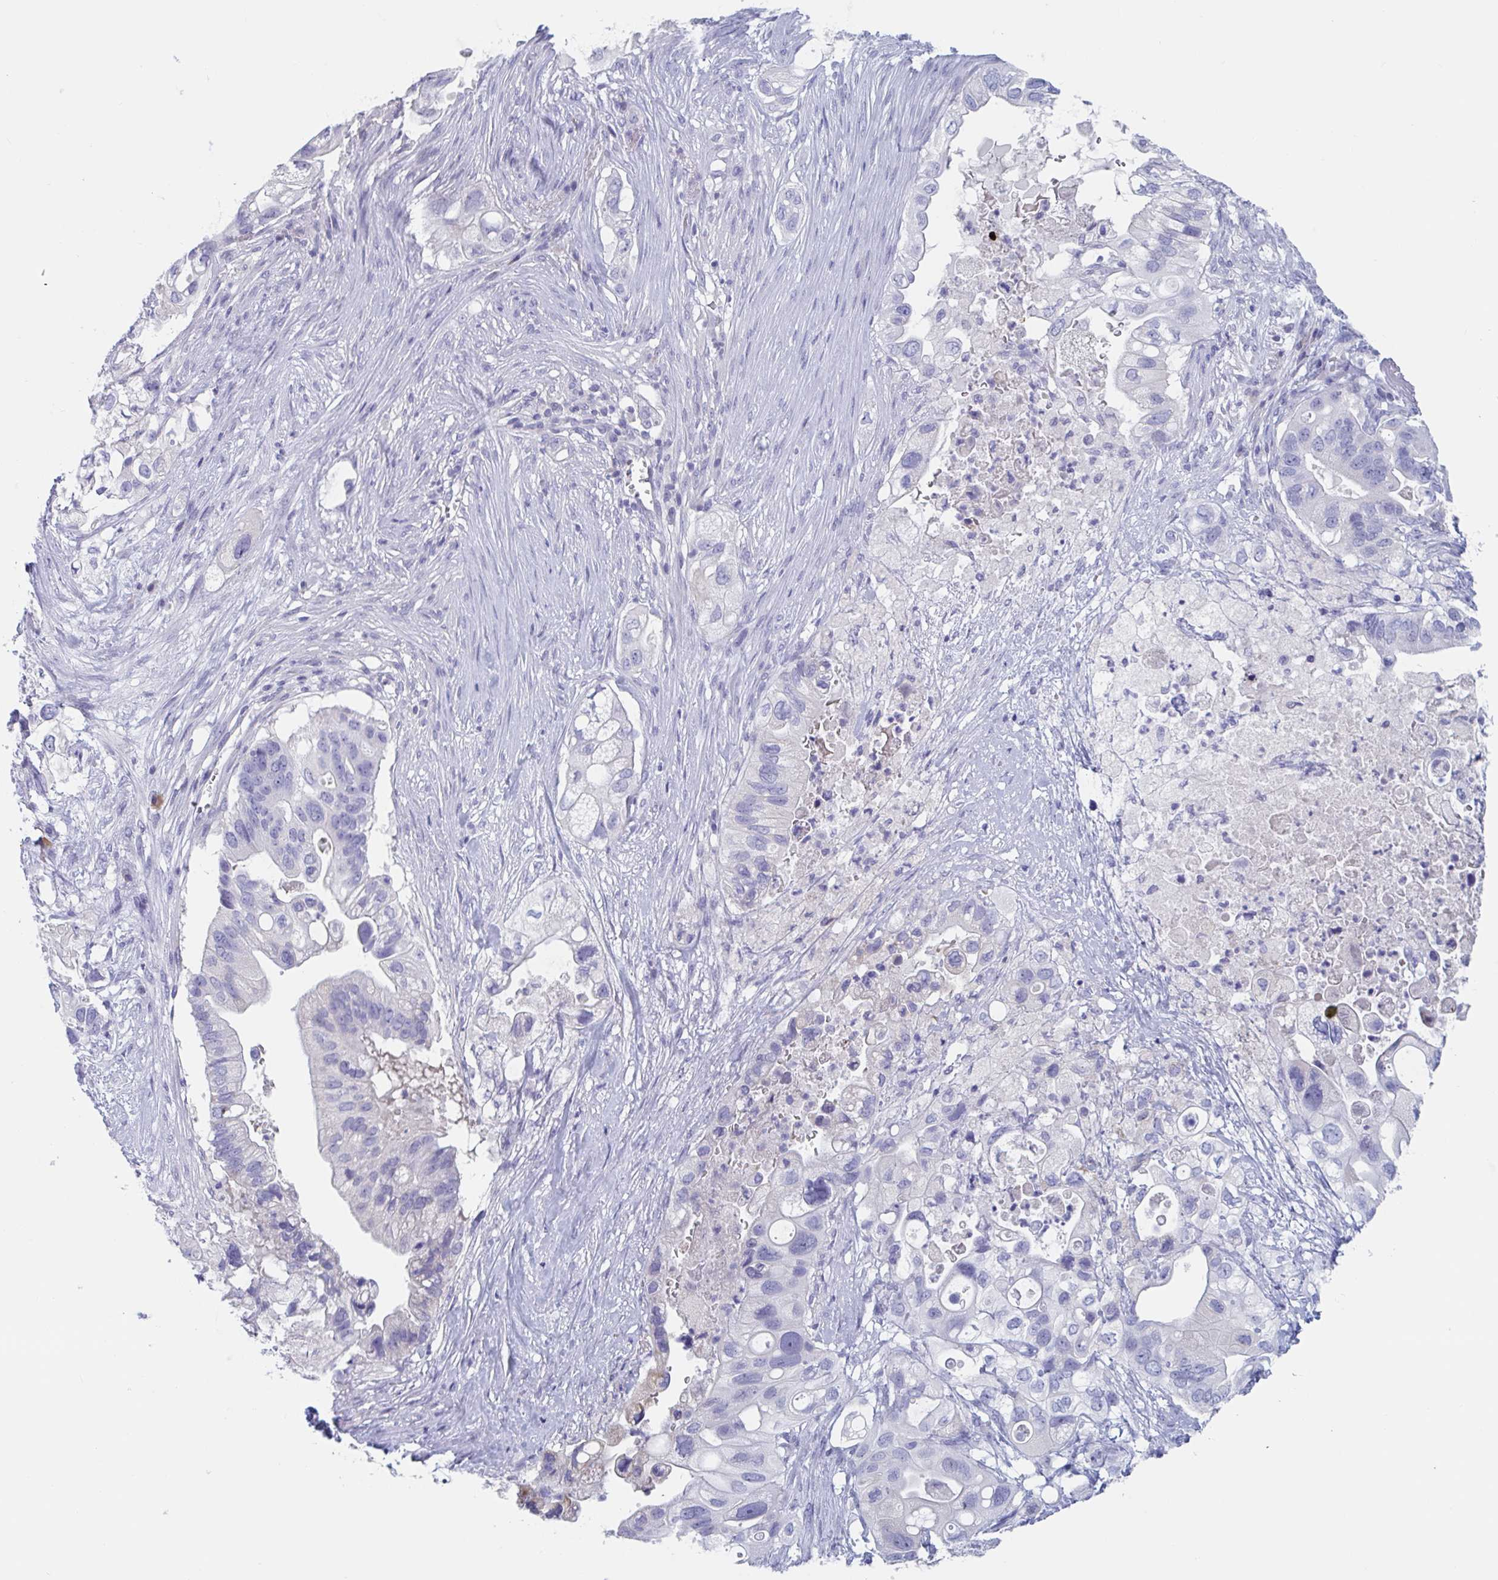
{"staining": {"intensity": "negative", "quantity": "none", "location": "none"}, "tissue": "pancreatic cancer", "cell_type": "Tumor cells", "image_type": "cancer", "snomed": [{"axis": "morphology", "description": "Adenocarcinoma, NOS"}, {"axis": "topography", "description": "Pancreas"}], "caption": "High power microscopy histopathology image of an immunohistochemistry (IHC) micrograph of pancreatic cancer, revealing no significant expression in tumor cells.", "gene": "DPEP3", "patient": {"sex": "female", "age": 72}}